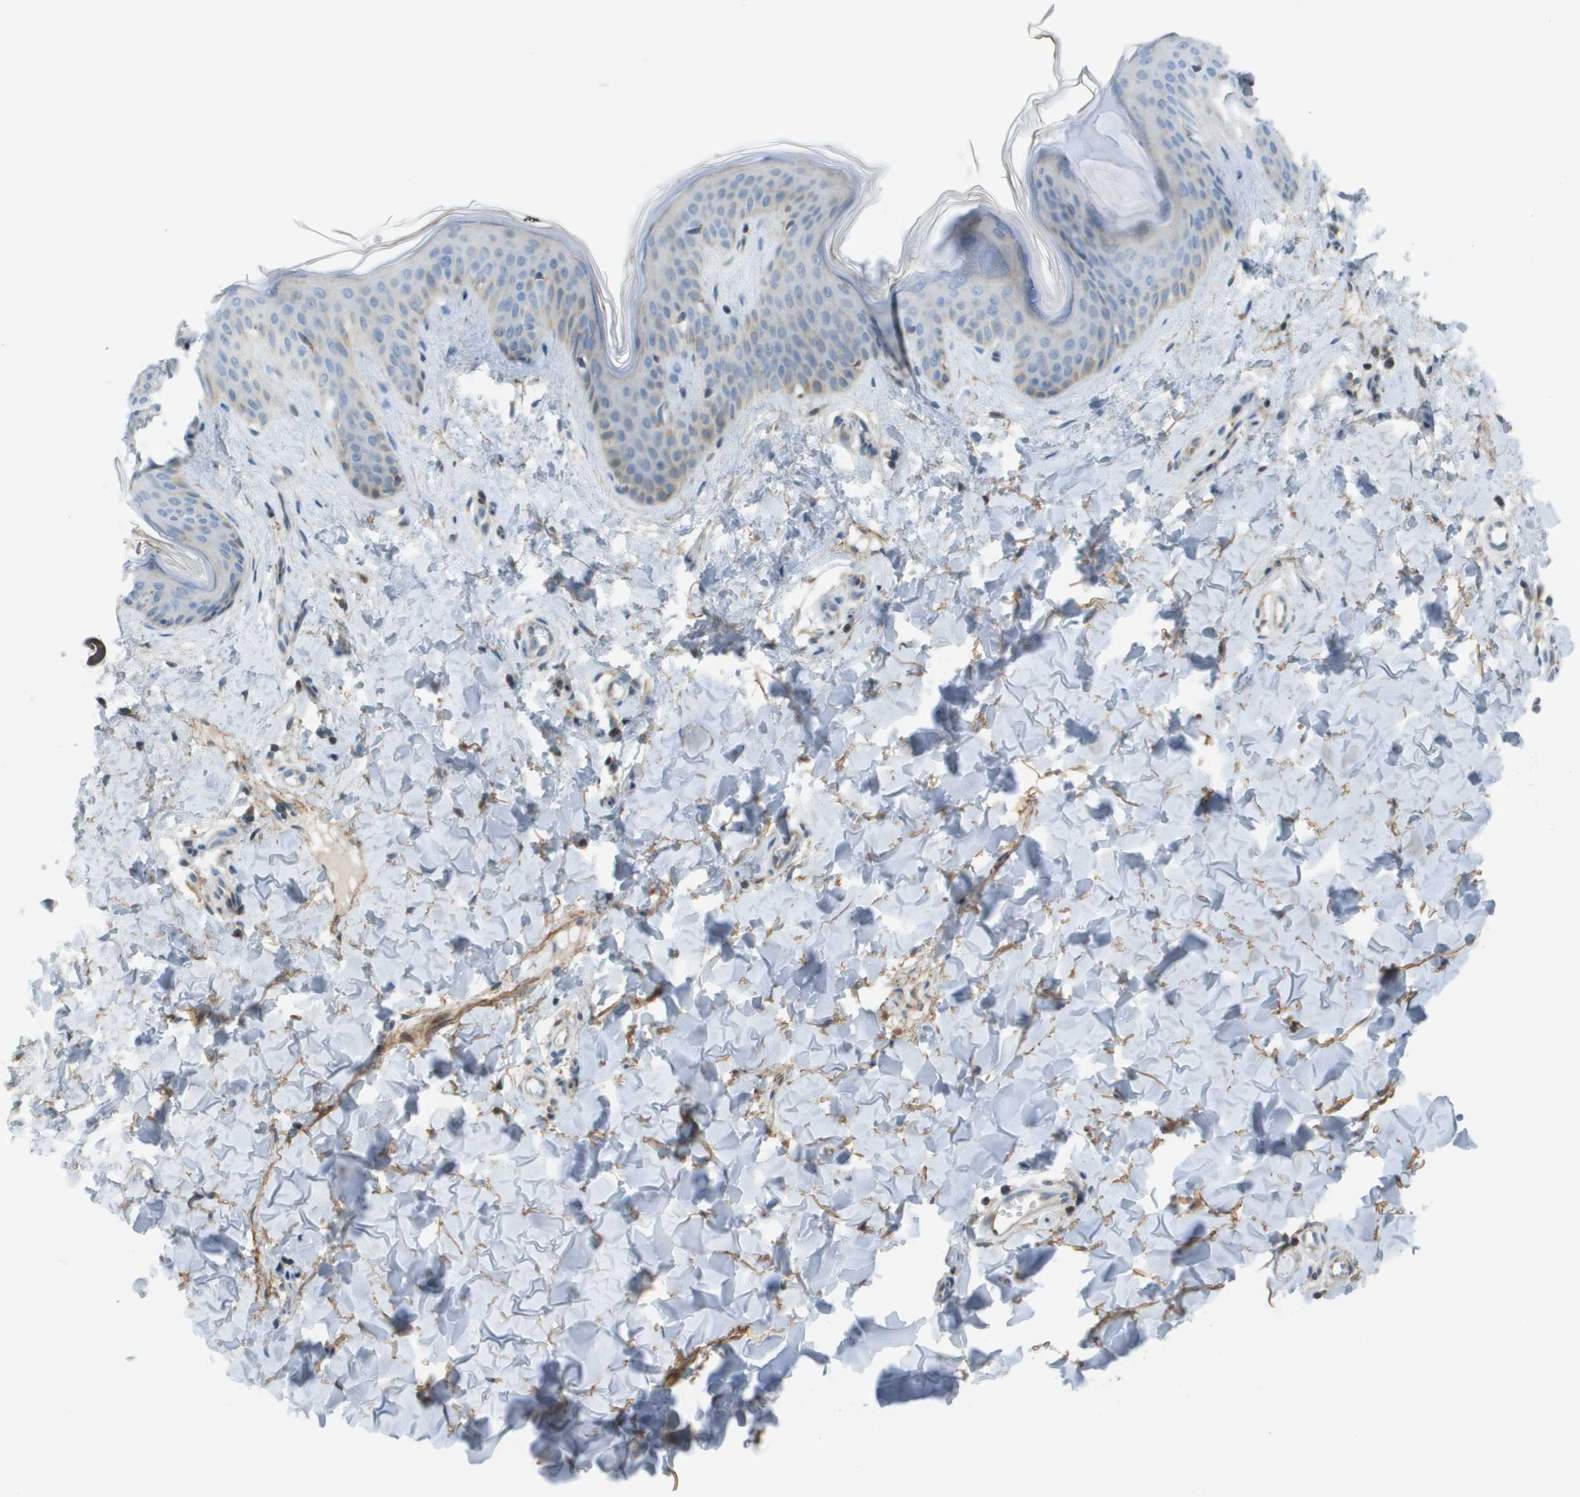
{"staining": {"intensity": "negative", "quantity": "none", "location": "none"}, "tissue": "skin", "cell_type": "Fibroblasts", "image_type": "normal", "snomed": [{"axis": "morphology", "description": "Normal tissue, NOS"}, {"axis": "topography", "description": "Skin"}], "caption": "Protein analysis of unremarkable skin displays no significant staining in fibroblasts.", "gene": "GALNT6", "patient": {"sex": "female", "age": 17}}